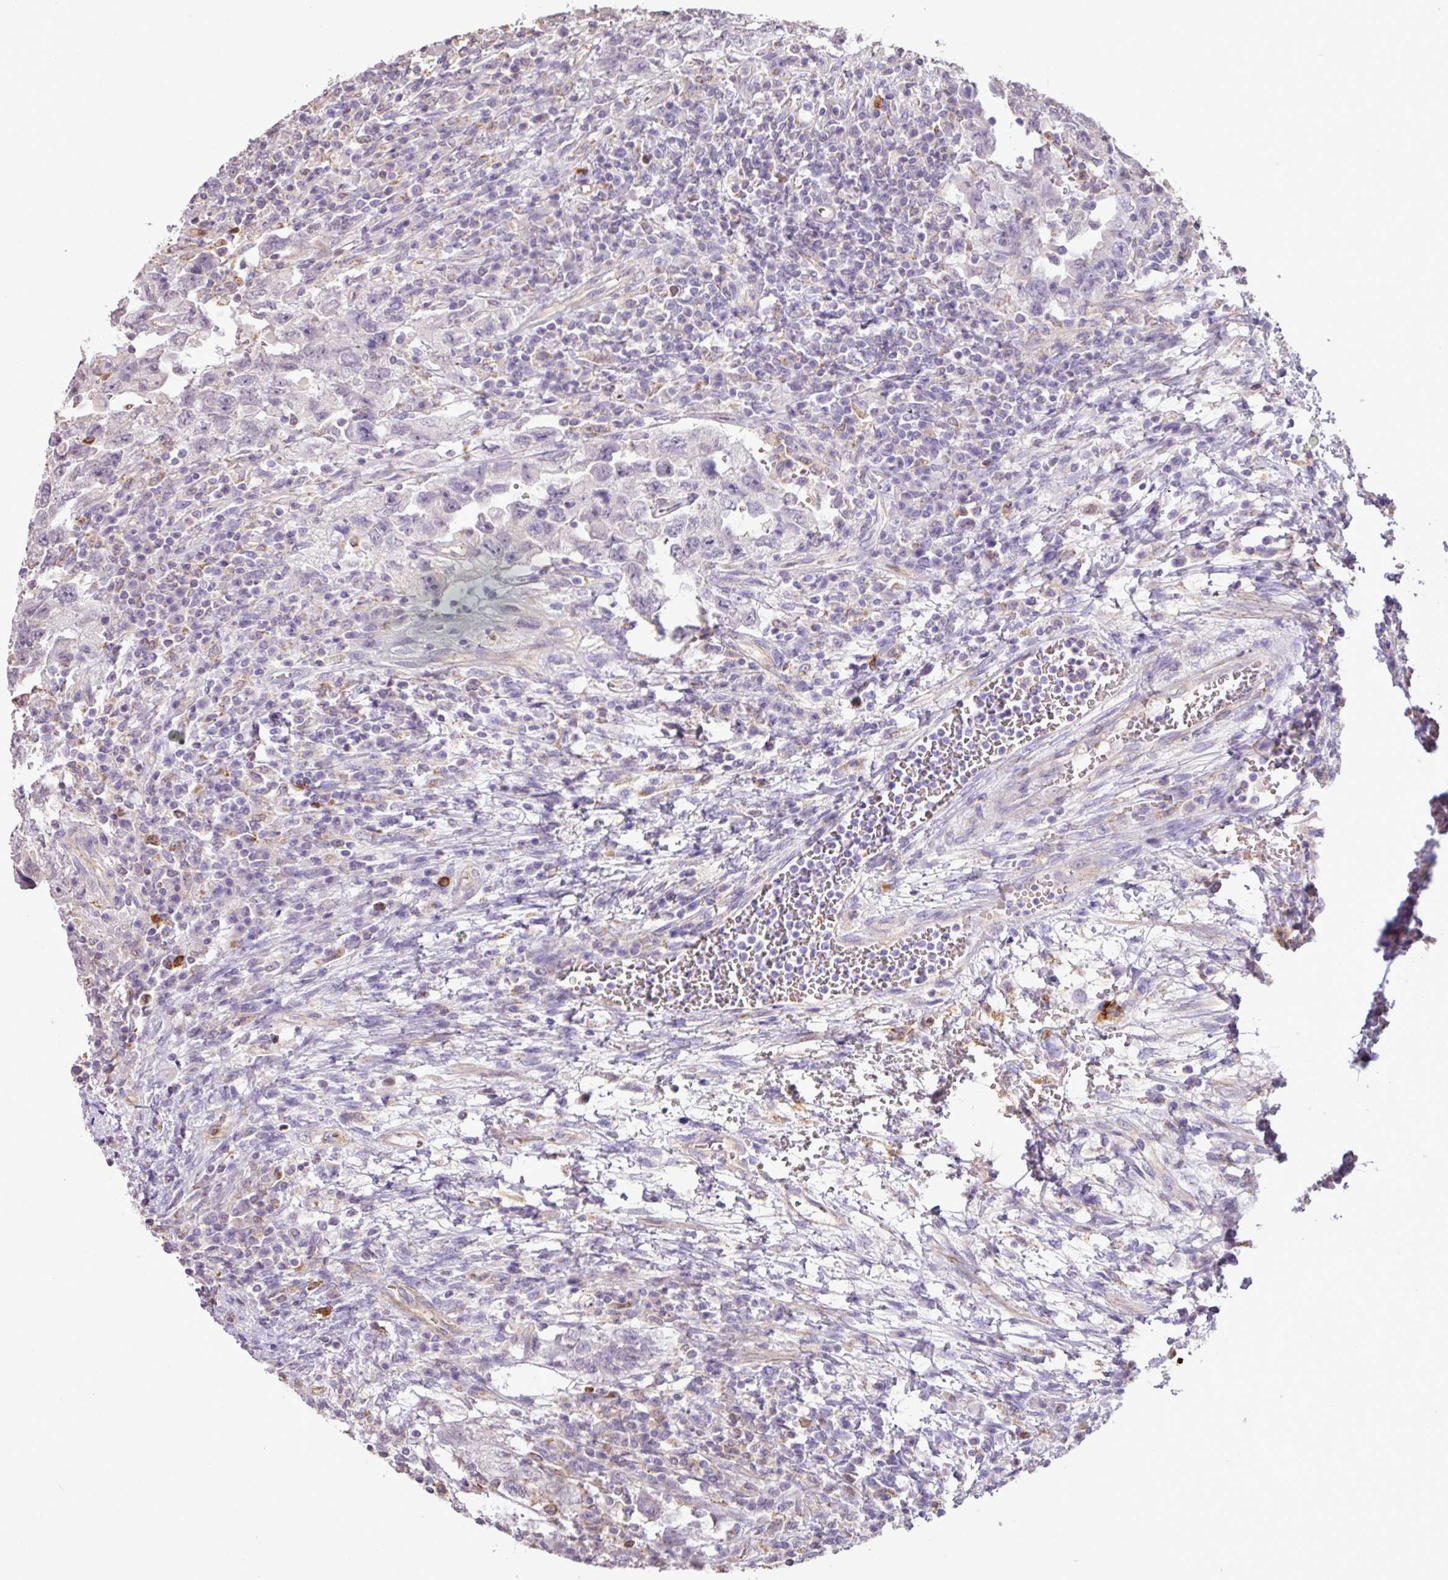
{"staining": {"intensity": "negative", "quantity": "none", "location": "none"}, "tissue": "testis cancer", "cell_type": "Tumor cells", "image_type": "cancer", "snomed": [{"axis": "morphology", "description": "Carcinoma, Embryonal, NOS"}, {"axis": "topography", "description": "Testis"}], "caption": "A high-resolution micrograph shows IHC staining of testis cancer, which demonstrates no significant expression in tumor cells.", "gene": "CHST11", "patient": {"sex": "male", "age": 26}}